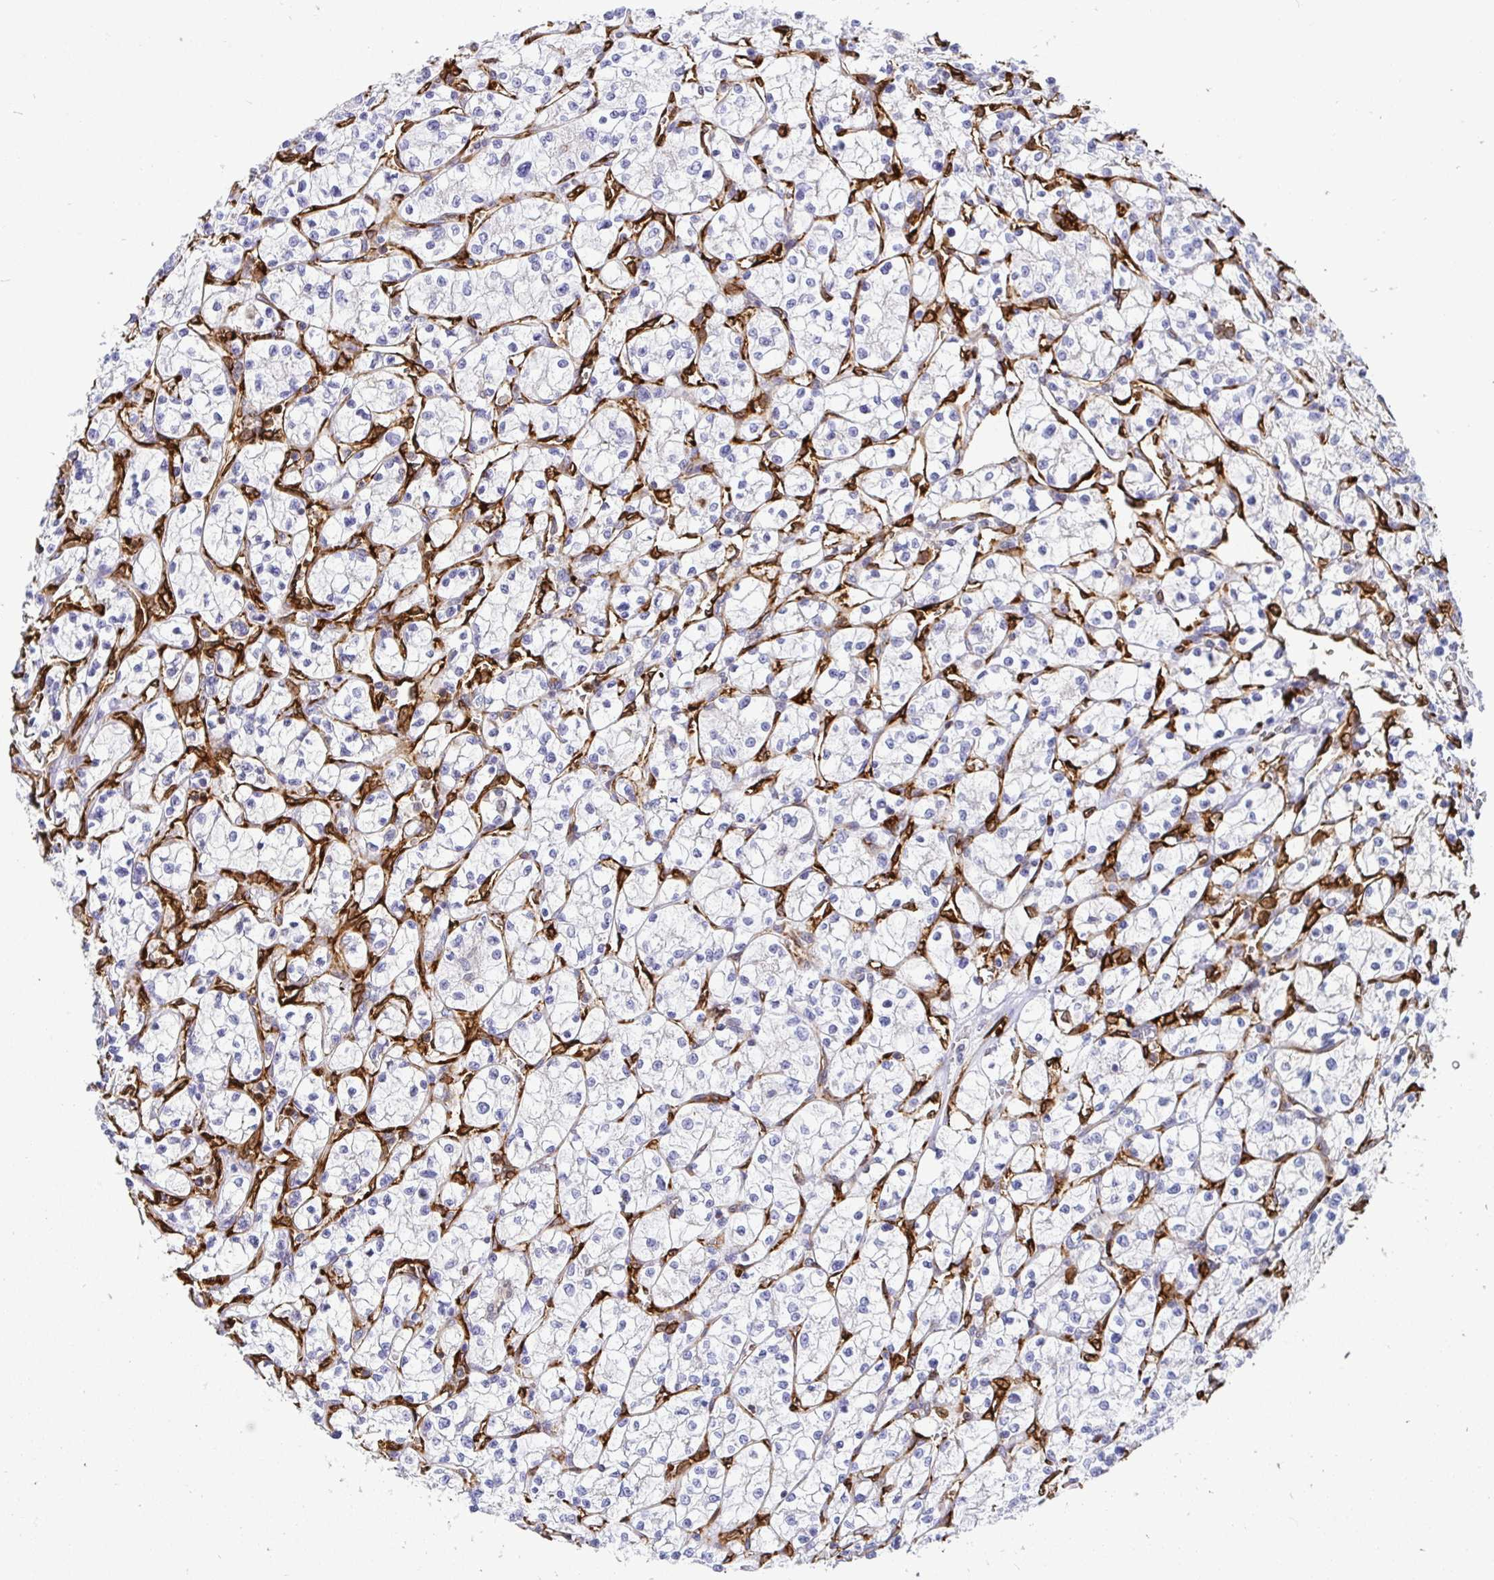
{"staining": {"intensity": "negative", "quantity": "none", "location": "none"}, "tissue": "renal cancer", "cell_type": "Tumor cells", "image_type": "cancer", "snomed": [{"axis": "morphology", "description": "Adenocarcinoma, NOS"}, {"axis": "topography", "description": "Kidney"}], "caption": "This is an immunohistochemistry photomicrograph of renal adenocarcinoma. There is no positivity in tumor cells.", "gene": "TP53I11", "patient": {"sex": "female", "age": 64}}